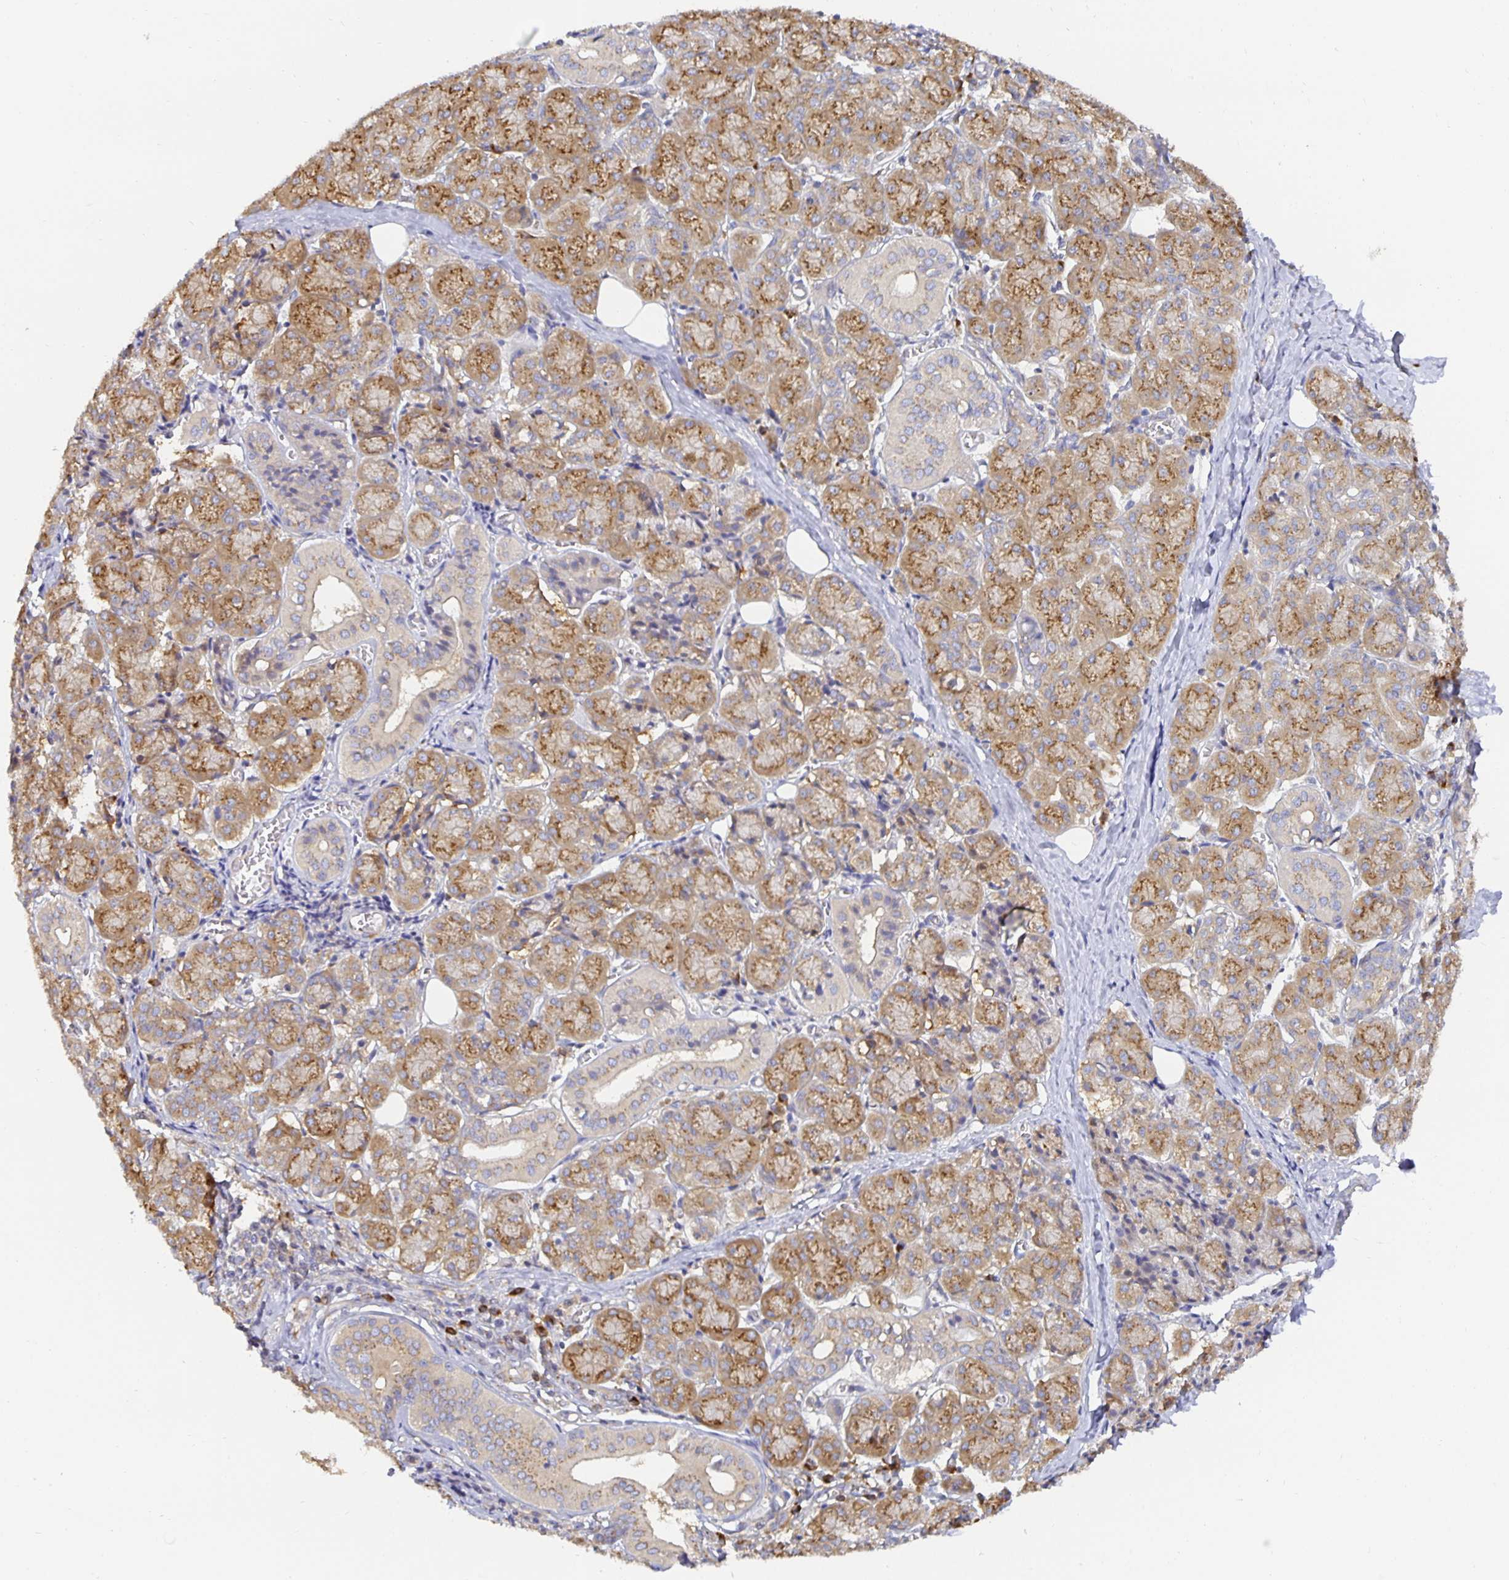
{"staining": {"intensity": "moderate", "quantity": ">75%", "location": "cytoplasmic/membranous"}, "tissue": "salivary gland", "cell_type": "Glandular cells", "image_type": "normal", "snomed": [{"axis": "morphology", "description": "Normal tissue, NOS"}, {"axis": "morphology", "description": "Inflammation, NOS"}, {"axis": "topography", "description": "Lymph node"}, {"axis": "topography", "description": "Salivary gland"}], "caption": "This histopathology image displays IHC staining of normal salivary gland, with medium moderate cytoplasmic/membranous staining in approximately >75% of glandular cells.", "gene": "USO1", "patient": {"sex": "male", "age": 3}}